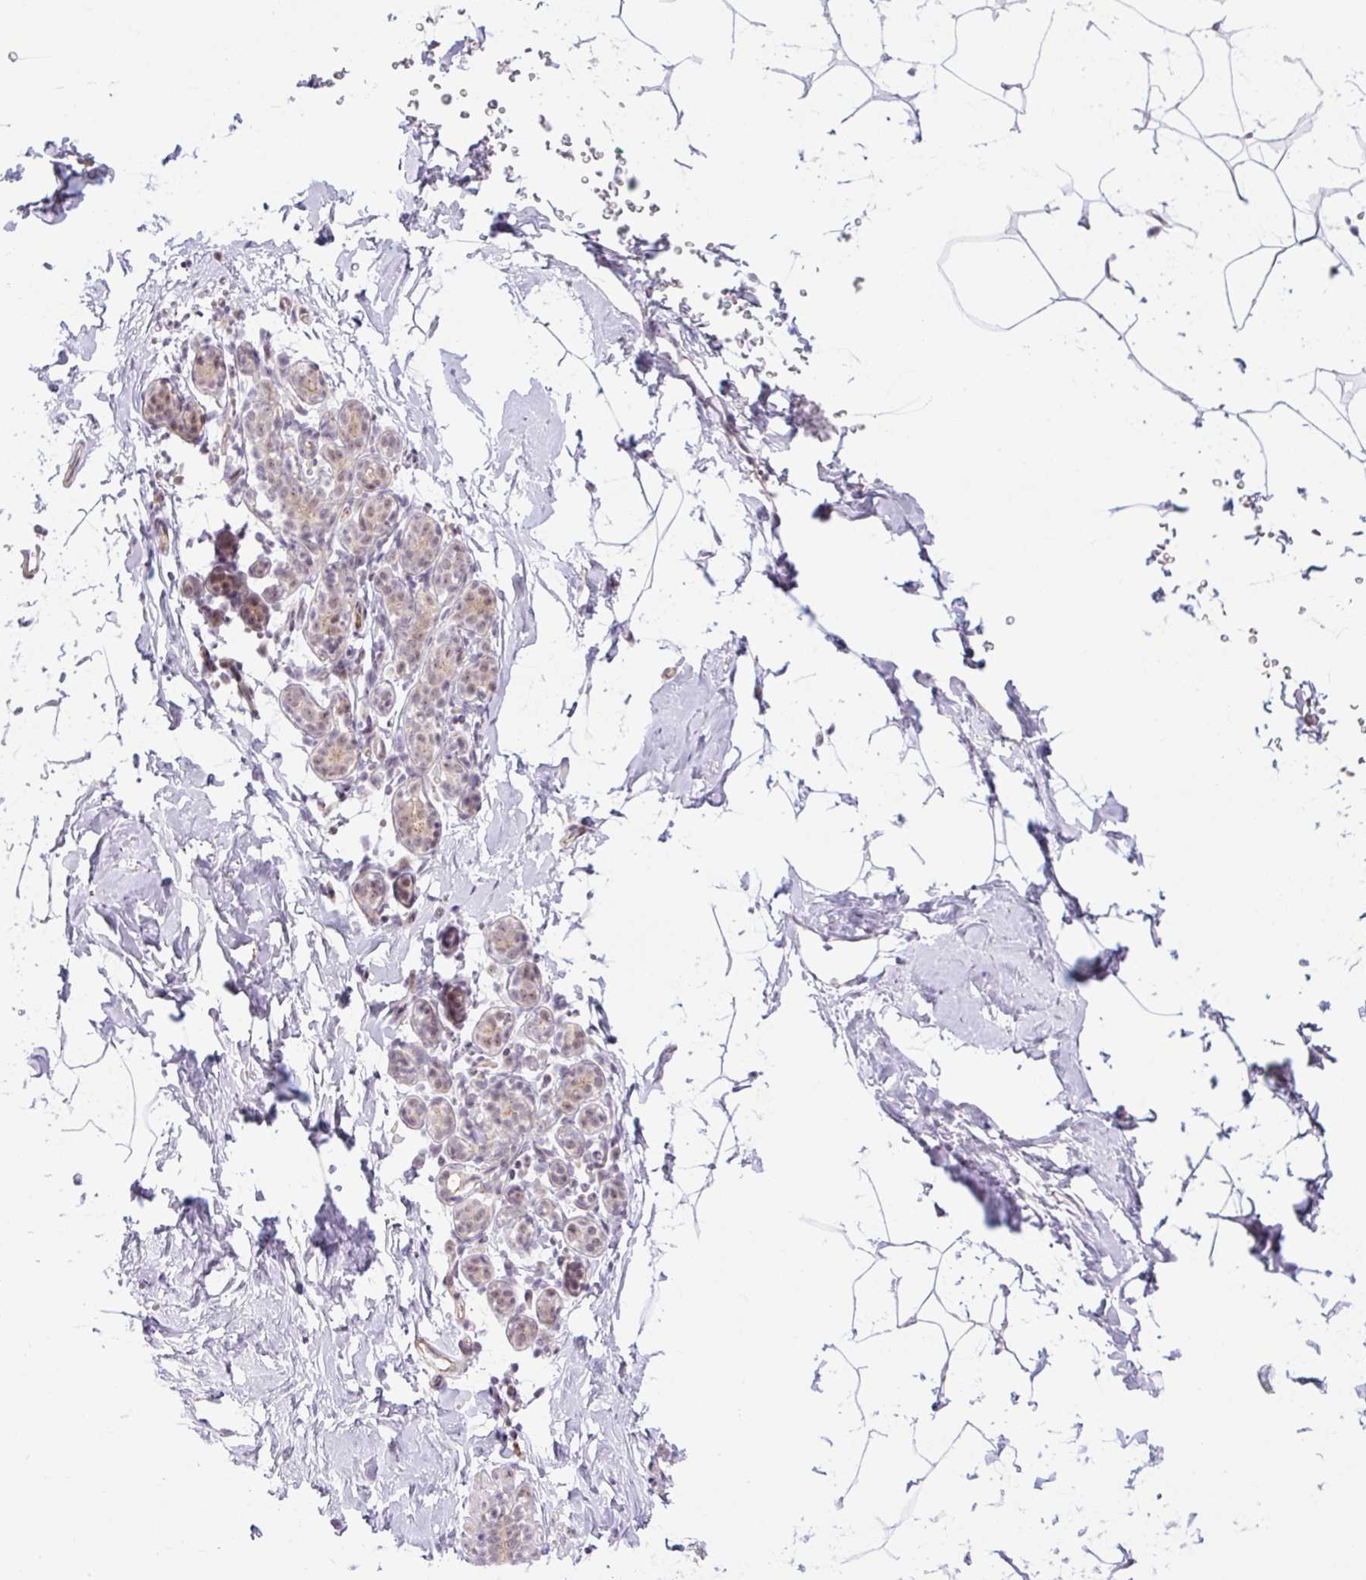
{"staining": {"intensity": "negative", "quantity": "none", "location": "none"}, "tissue": "breast", "cell_type": "Adipocytes", "image_type": "normal", "snomed": [{"axis": "morphology", "description": "Normal tissue, NOS"}, {"axis": "topography", "description": "Breast"}], "caption": "IHC of normal human breast demonstrates no staining in adipocytes. (DAB (3,3'-diaminobenzidine) IHC with hematoxylin counter stain).", "gene": "ICE1", "patient": {"sex": "female", "age": 32}}